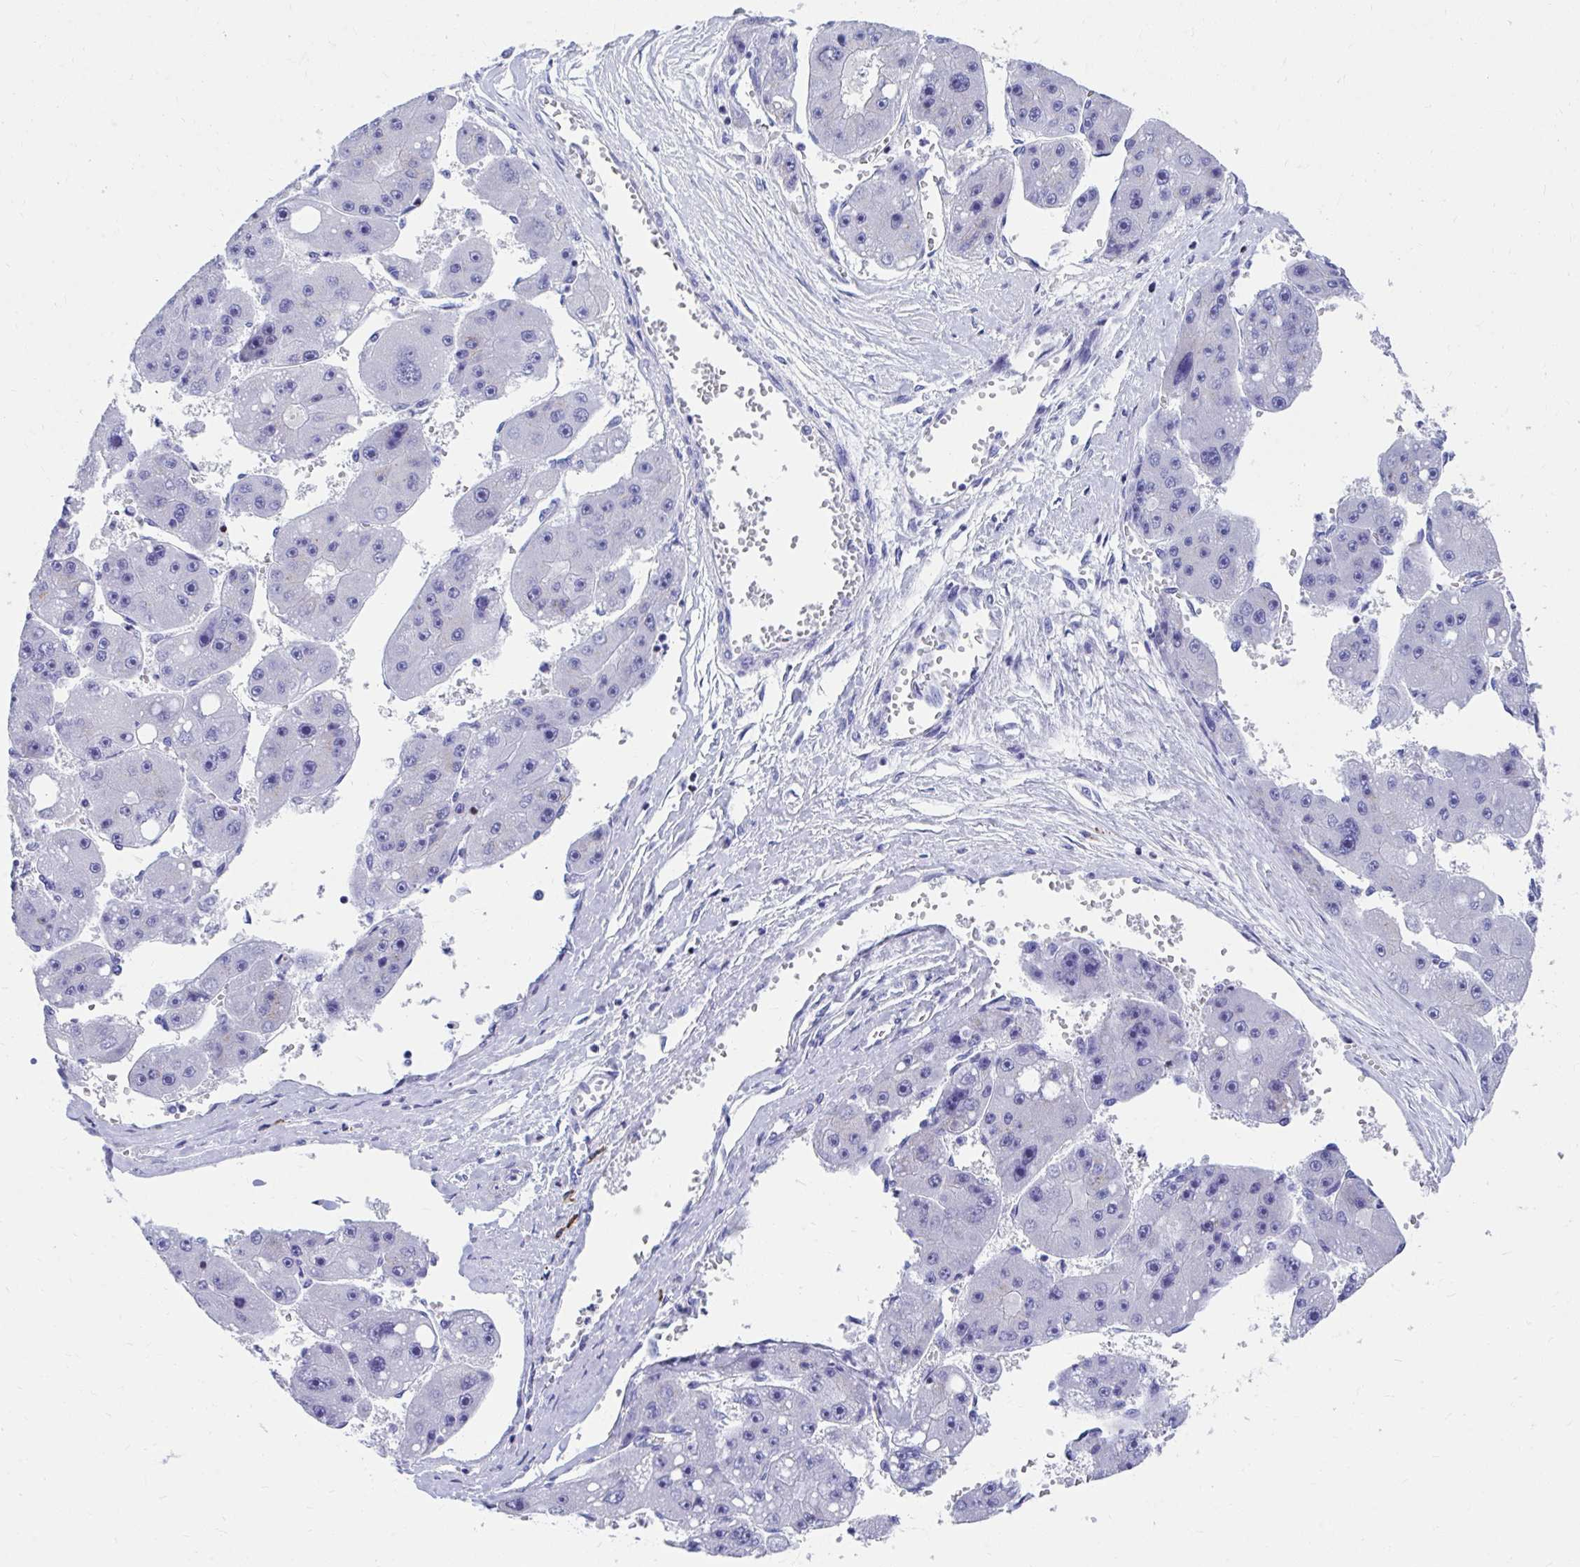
{"staining": {"intensity": "negative", "quantity": "none", "location": "none"}, "tissue": "liver cancer", "cell_type": "Tumor cells", "image_type": "cancer", "snomed": [{"axis": "morphology", "description": "Carcinoma, Hepatocellular, NOS"}, {"axis": "topography", "description": "Liver"}], "caption": "Tumor cells are negative for brown protein staining in liver cancer. (Immunohistochemistry (ihc), brightfield microscopy, high magnification).", "gene": "RUNX3", "patient": {"sex": "female", "age": 61}}